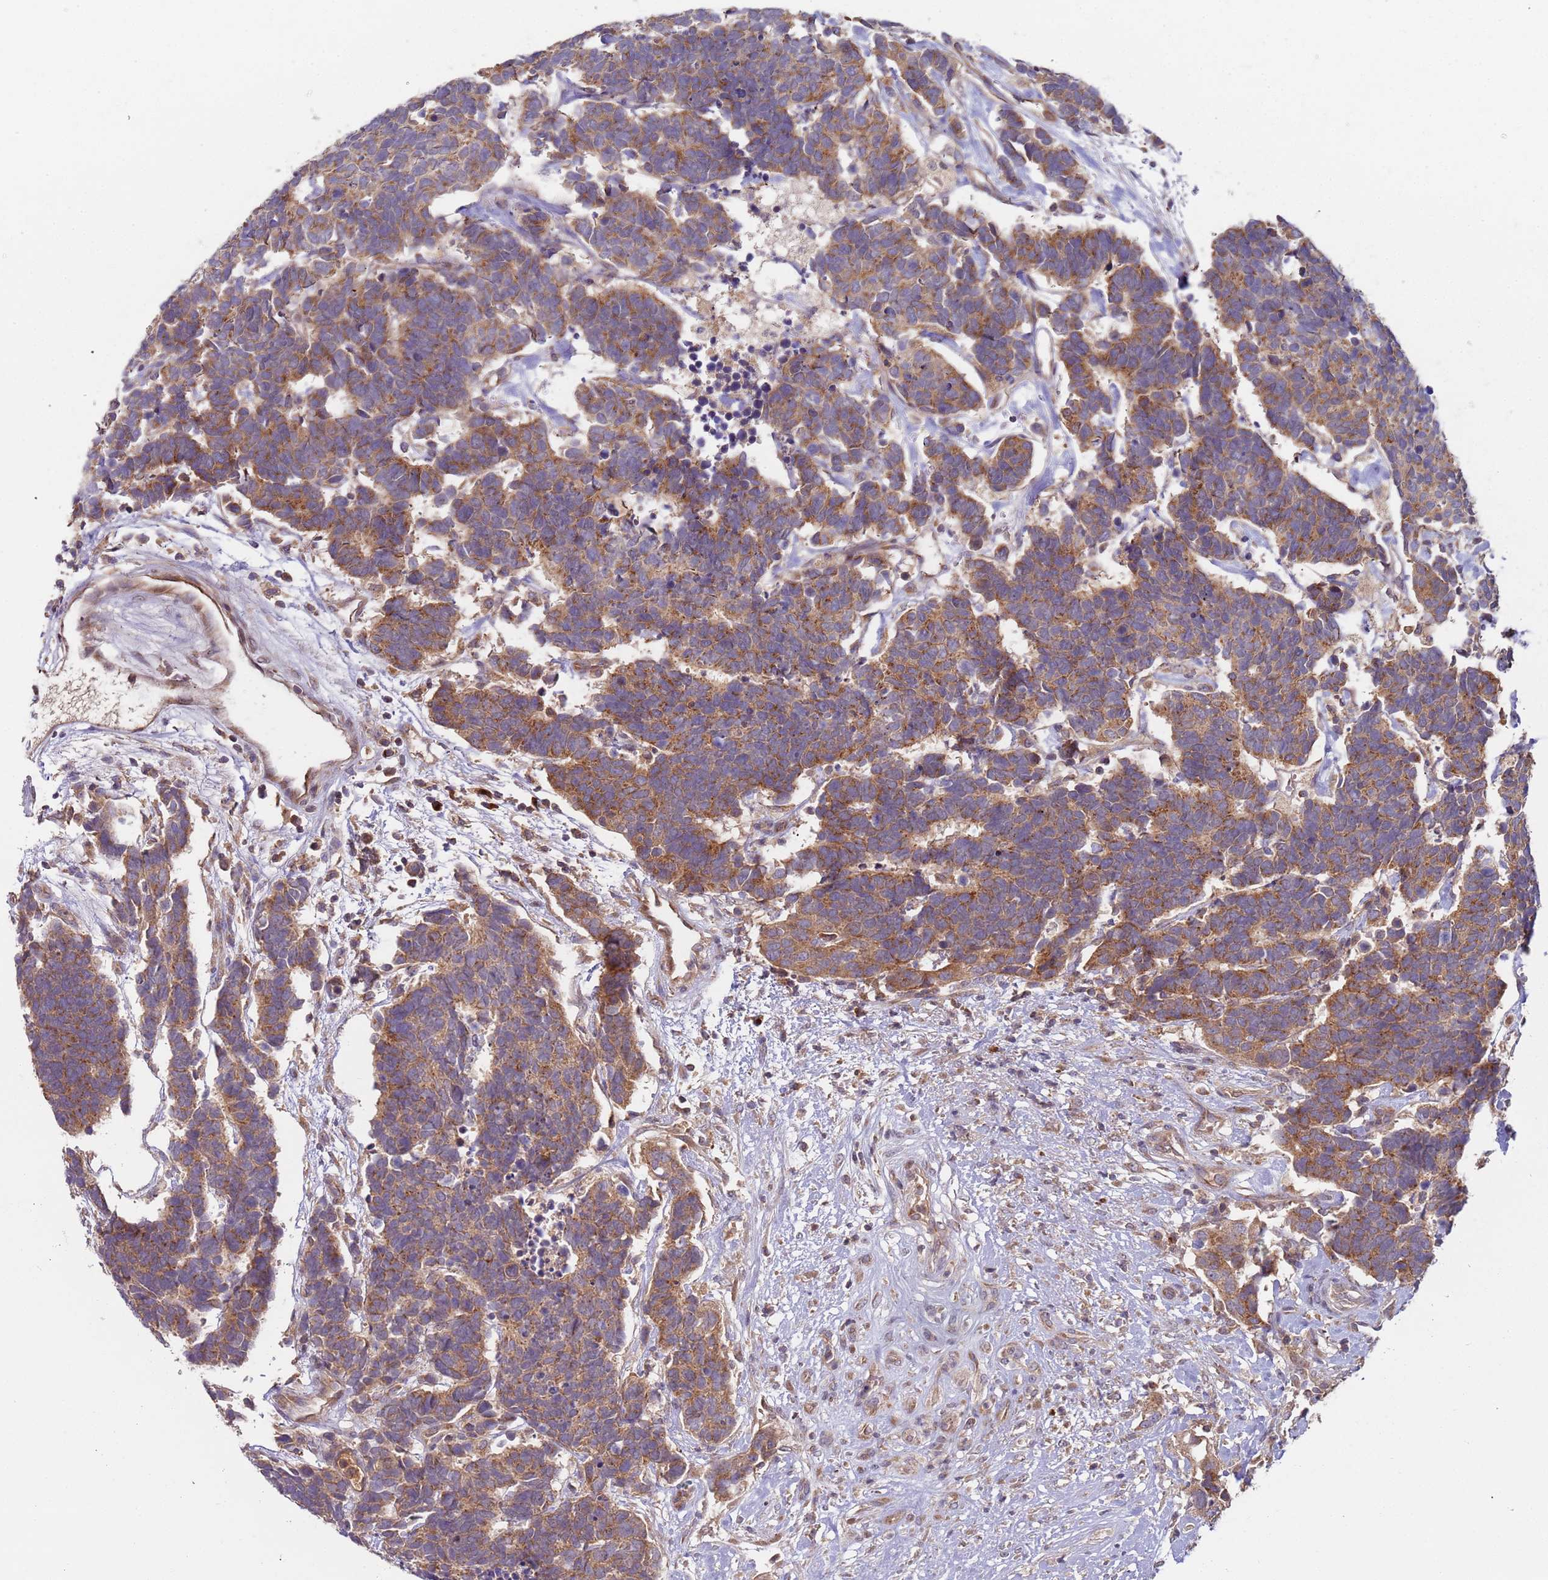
{"staining": {"intensity": "moderate", "quantity": ">75%", "location": "cytoplasmic/membranous"}, "tissue": "carcinoid", "cell_type": "Tumor cells", "image_type": "cancer", "snomed": [{"axis": "morphology", "description": "Carcinoma, NOS"}, {"axis": "morphology", "description": "Carcinoid, malignant, NOS"}, {"axis": "topography", "description": "Urinary bladder"}], "caption": "Immunohistochemical staining of human carcinoma reveals medium levels of moderate cytoplasmic/membranous expression in approximately >75% of tumor cells.", "gene": "OR5A2", "patient": {"sex": "male", "age": 57}}